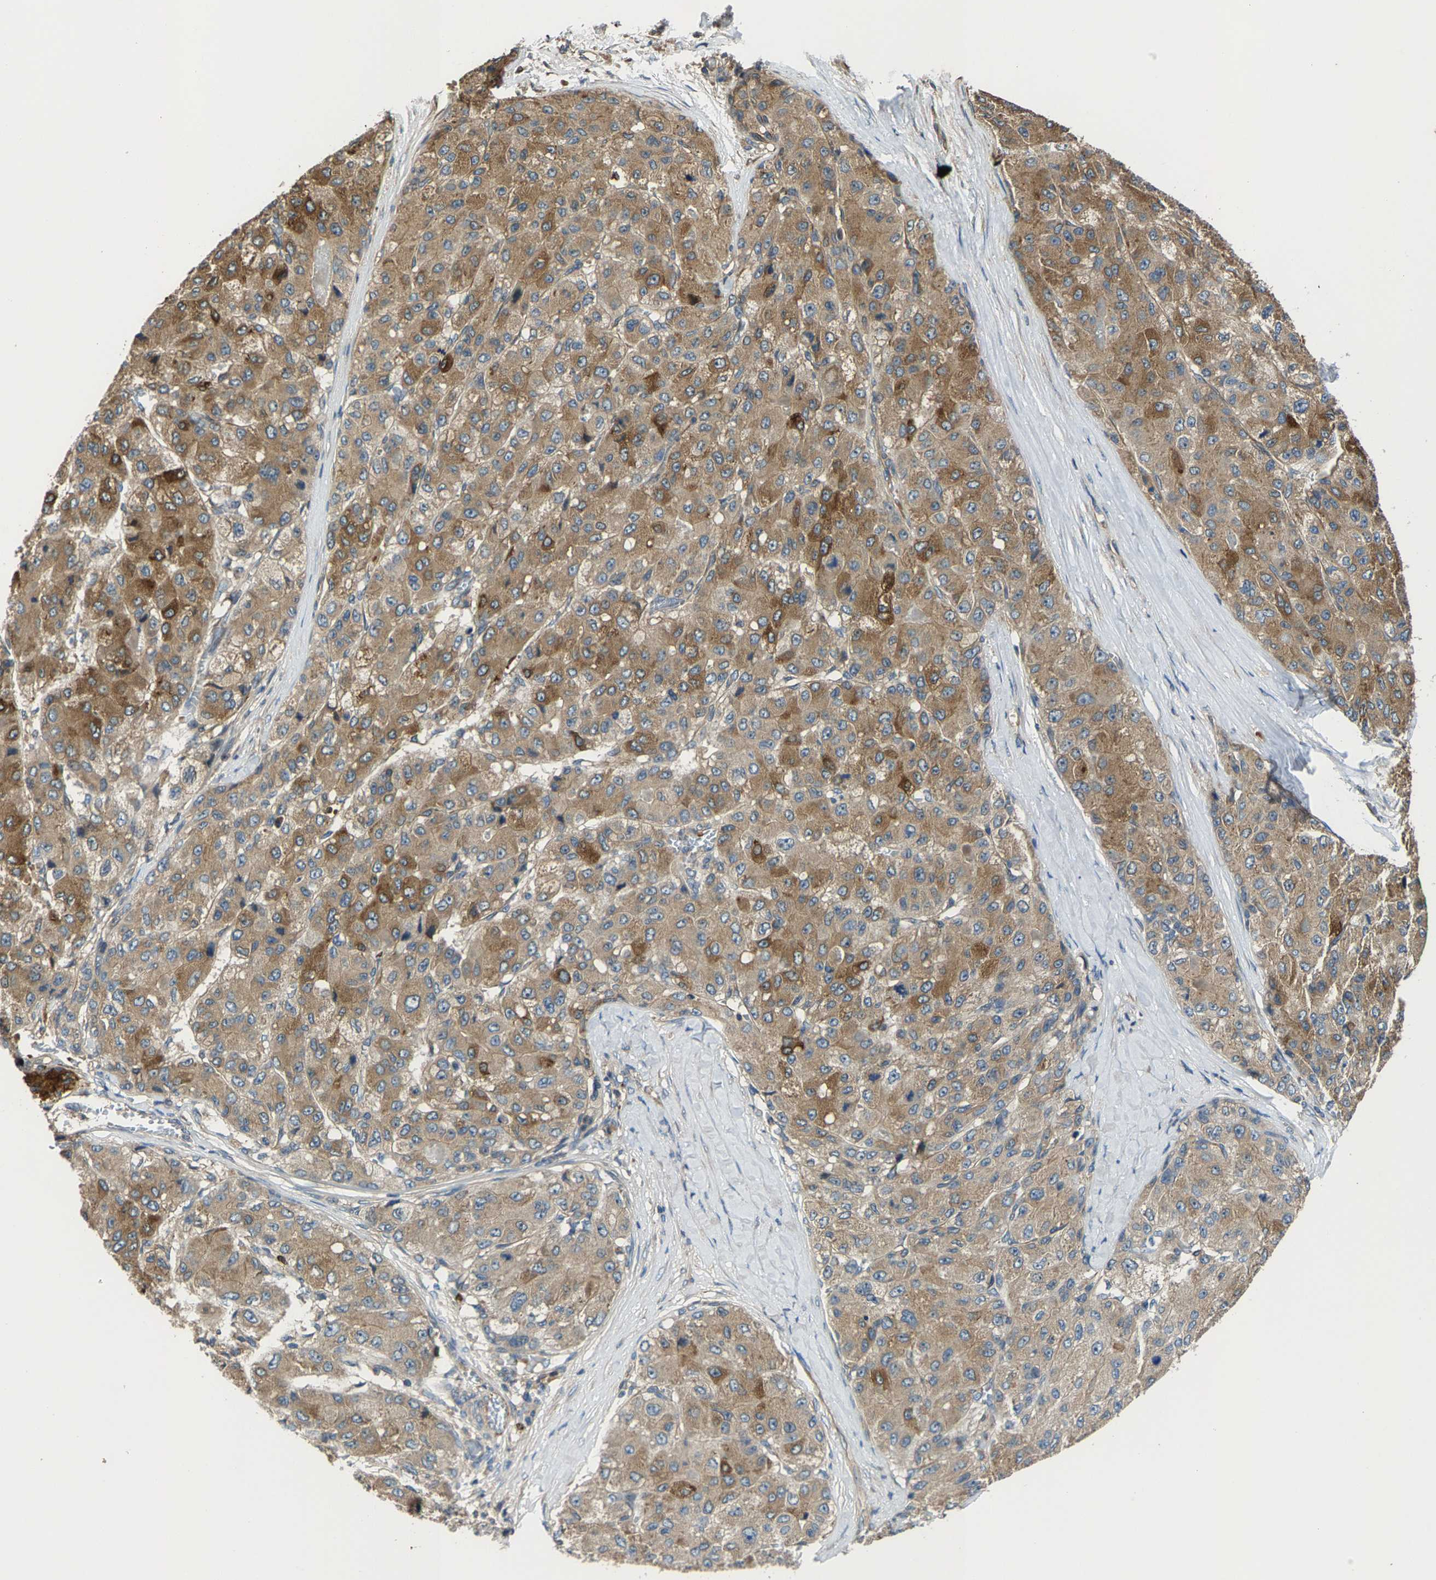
{"staining": {"intensity": "moderate", "quantity": ">75%", "location": "cytoplasmic/membranous"}, "tissue": "liver cancer", "cell_type": "Tumor cells", "image_type": "cancer", "snomed": [{"axis": "morphology", "description": "Carcinoma, Hepatocellular, NOS"}, {"axis": "topography", "description": "Liver"}], "caption": "Immunohistochemical staining of human liver cancer shows moderate cytoplasmic/membranous protein expression in about >75% of tumor cells.", "gene": "AGBL3", "patient": {"sex": "male", "age": 80}}